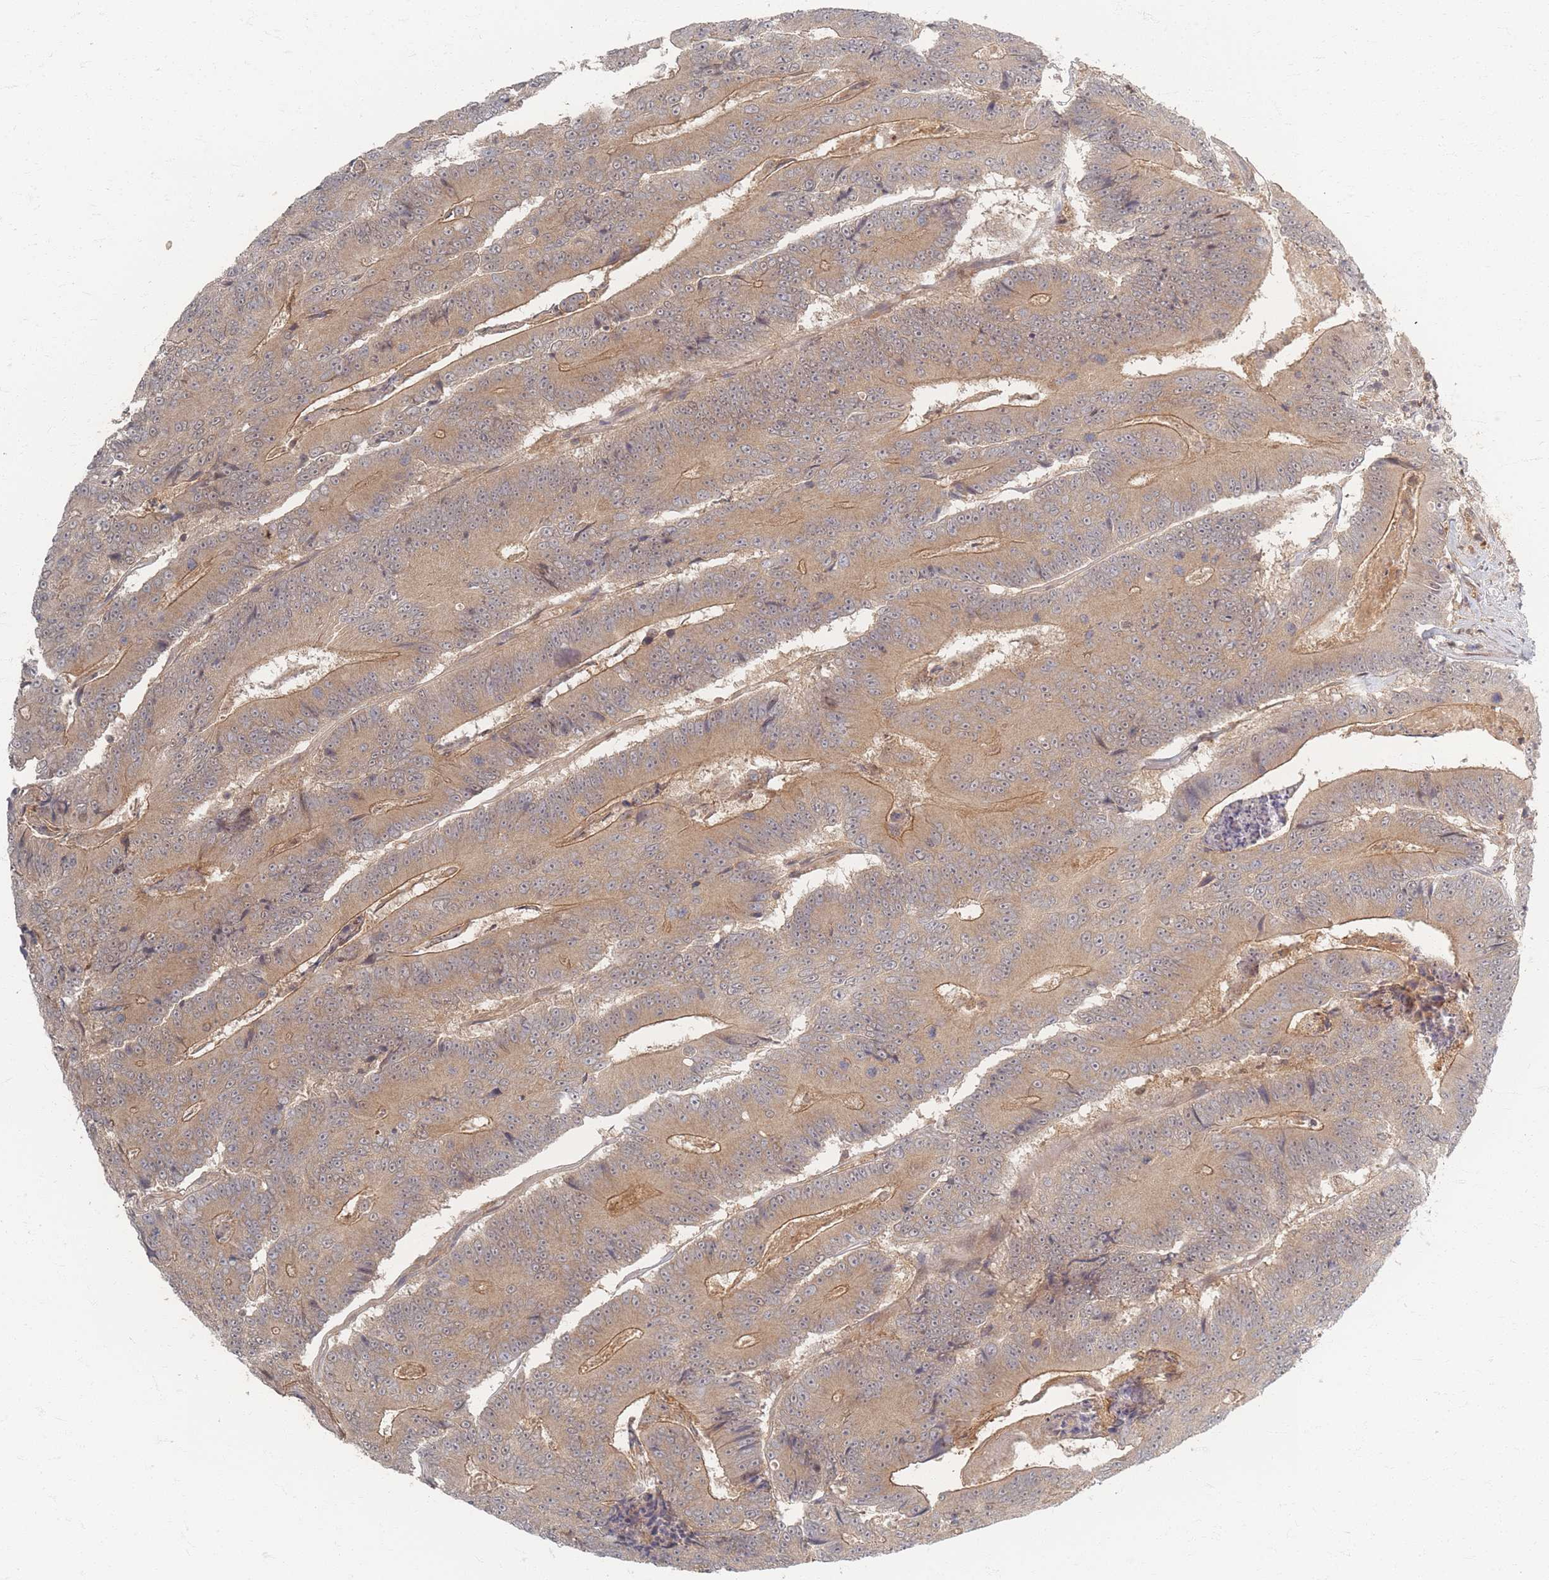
{"staining": {"intensity": "weak", "quantity": "25%-75%", "location": "cytoplasmic/membranous"}, "tissue": "colorectal cancer", "cell_type": "Tumor cells", "image_type": "cancer", "snomed": [{"axis": "morphology", "description": "Adenocarcinoma, NOS"}, {"axis": "topography", "description": "Colon"}], "caption": "Immunohistochemistry (DAB (3,3'-diaminobenzidine)) staining of colorectal cancer (adenocarcinoma) reveals weak cytoplasmic/membranous protein expression in approximately 25%-75% of tumor cells.", "gene": "PSMD9", "patient": {"sex": "male", "age": 83}}